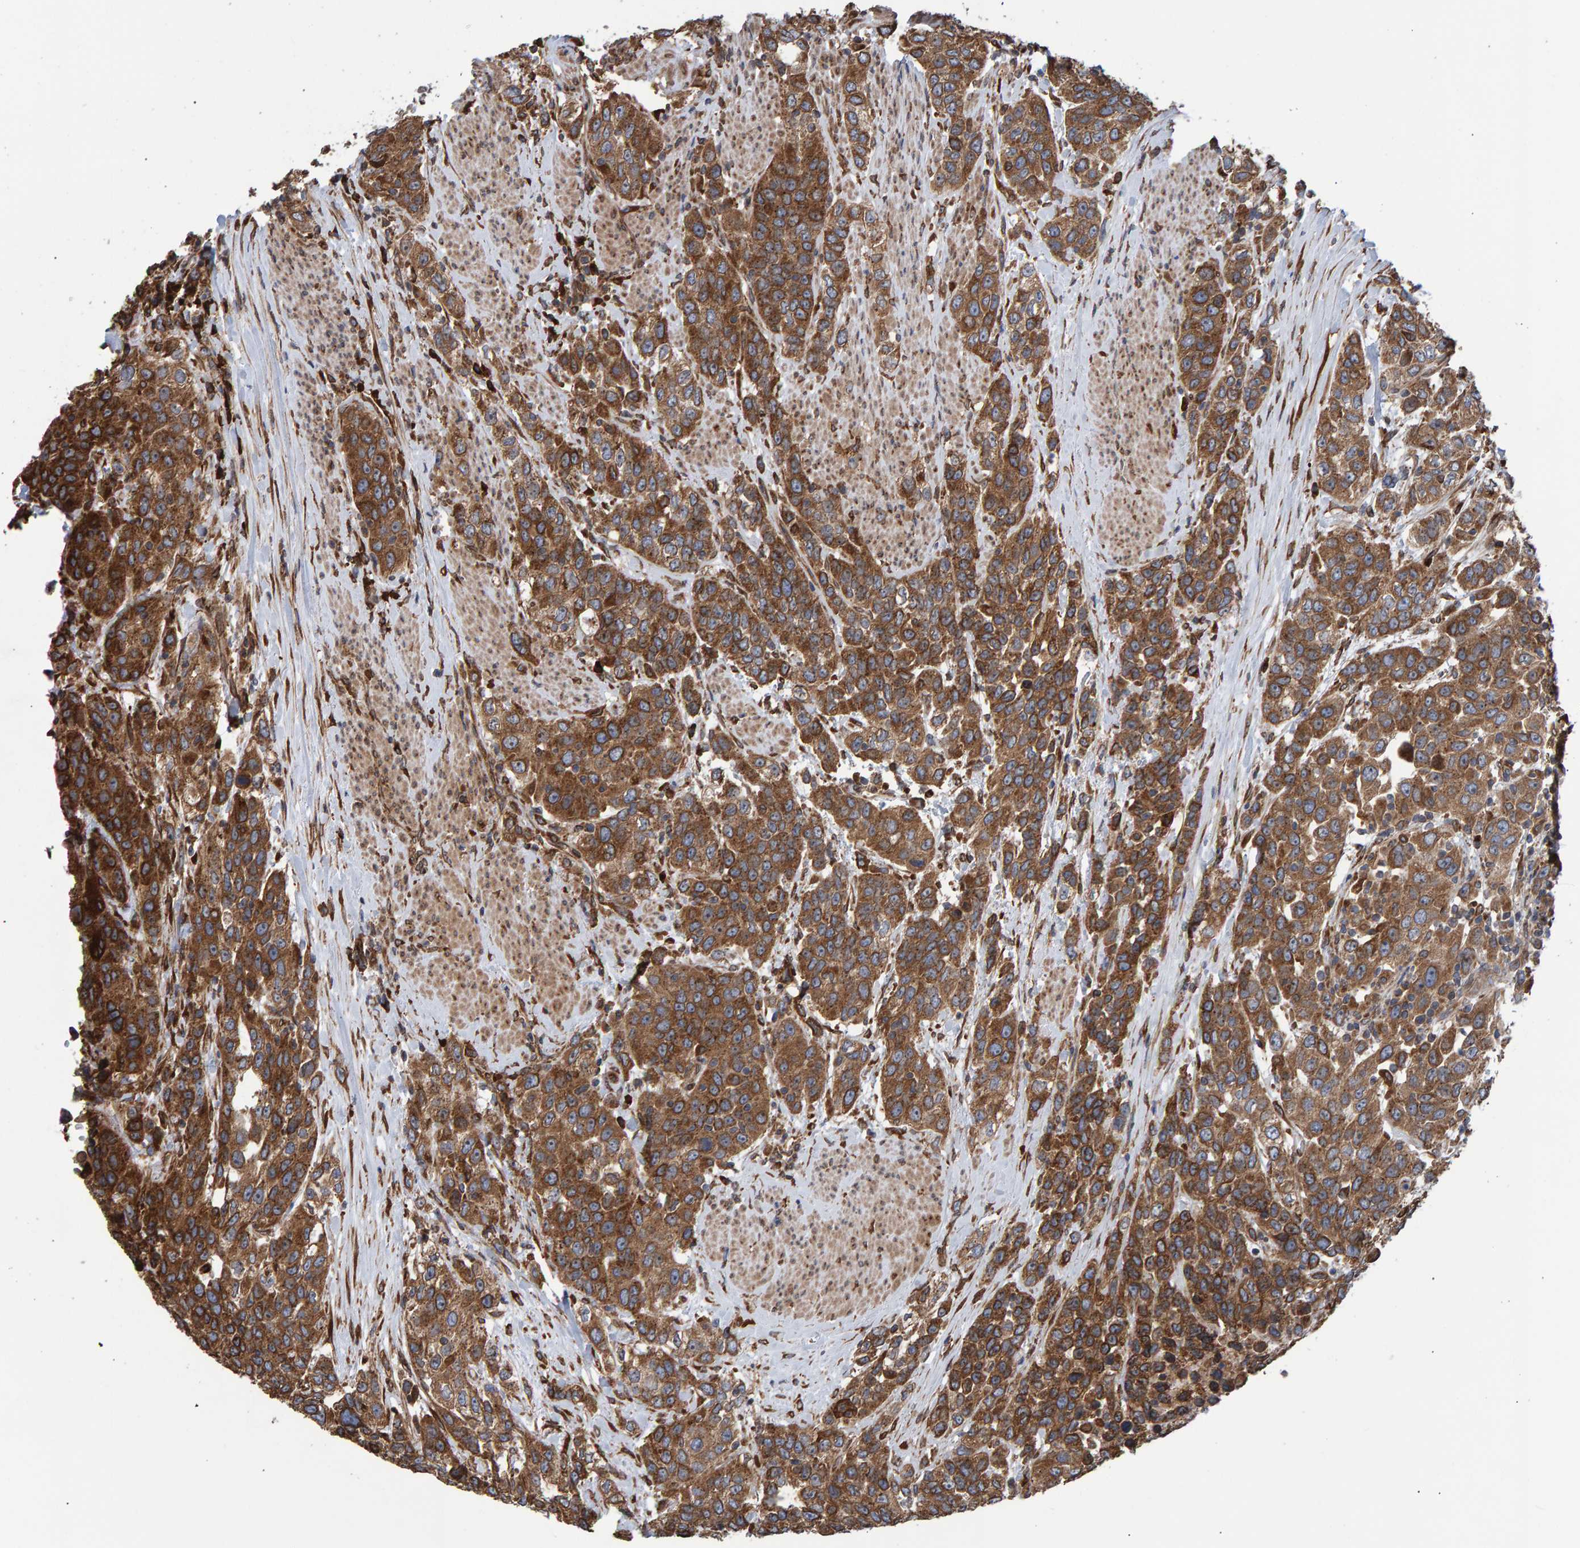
{"staining": {"intensity": "moderate", "quantity": ">75%", "location": "cytoplasmic/membranous"}, "tissue": "urothelial cancer", "cell_type": "Tumor cells", "image_type": "cancer", "snomed": [{"axis": "morphology", "description": "Urothelial carcinoma, High grade"}, {"axis": "topography", "description": "Urinary bladder"}], "caption": "Moderate cytoplasmic/membranous staining for a protein is appreciated in about >75% of tumor cells of urothelial carcinoma (high-grade) using immunohistochemistry (IHC).", "gene": "FAM117A", "patient": {"sex": "female", "age": 80}}